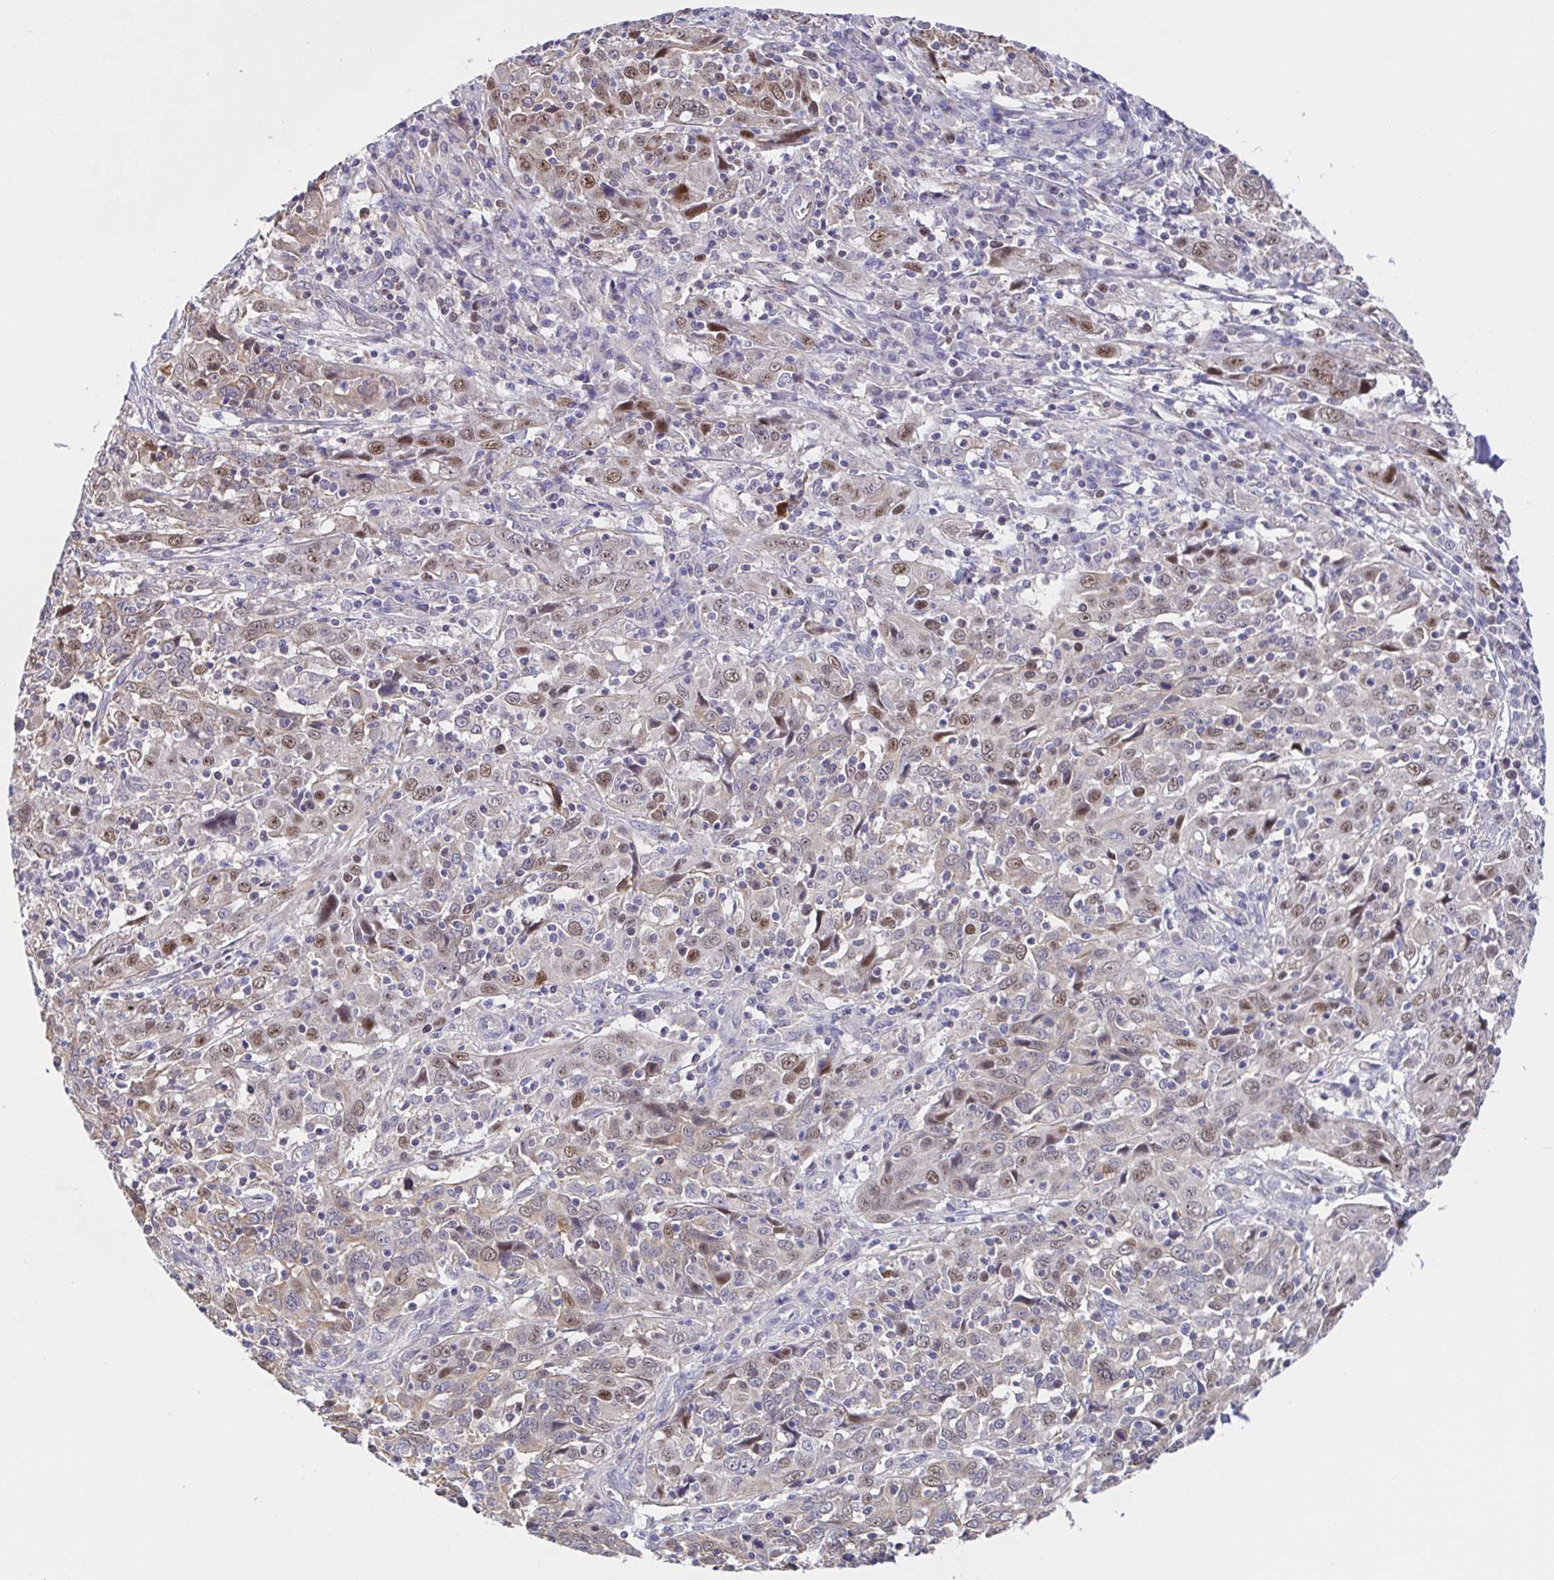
{"staining": {"intensity": "moderate", "quantity": "25%-75%", "location": "nuclear"}, "tissue": "cervical cancer", "cell_type": "Tumor cells", "image_type": "cancer", "snomed": [{"axis": "morphology", "description": "Squamous cell carcinoma, NOS"}, {"axis": "topography", "description": "Cervix"}], "caption": "Squamous cell carcinoma (cervical) was stained to show a protein in brown. There is medium levels of moderate nuclear positivity in approximately 25%-75% of tumor cells.", "gene": "TIMELESS", "patient": {"sex": "female", "age": 46}}